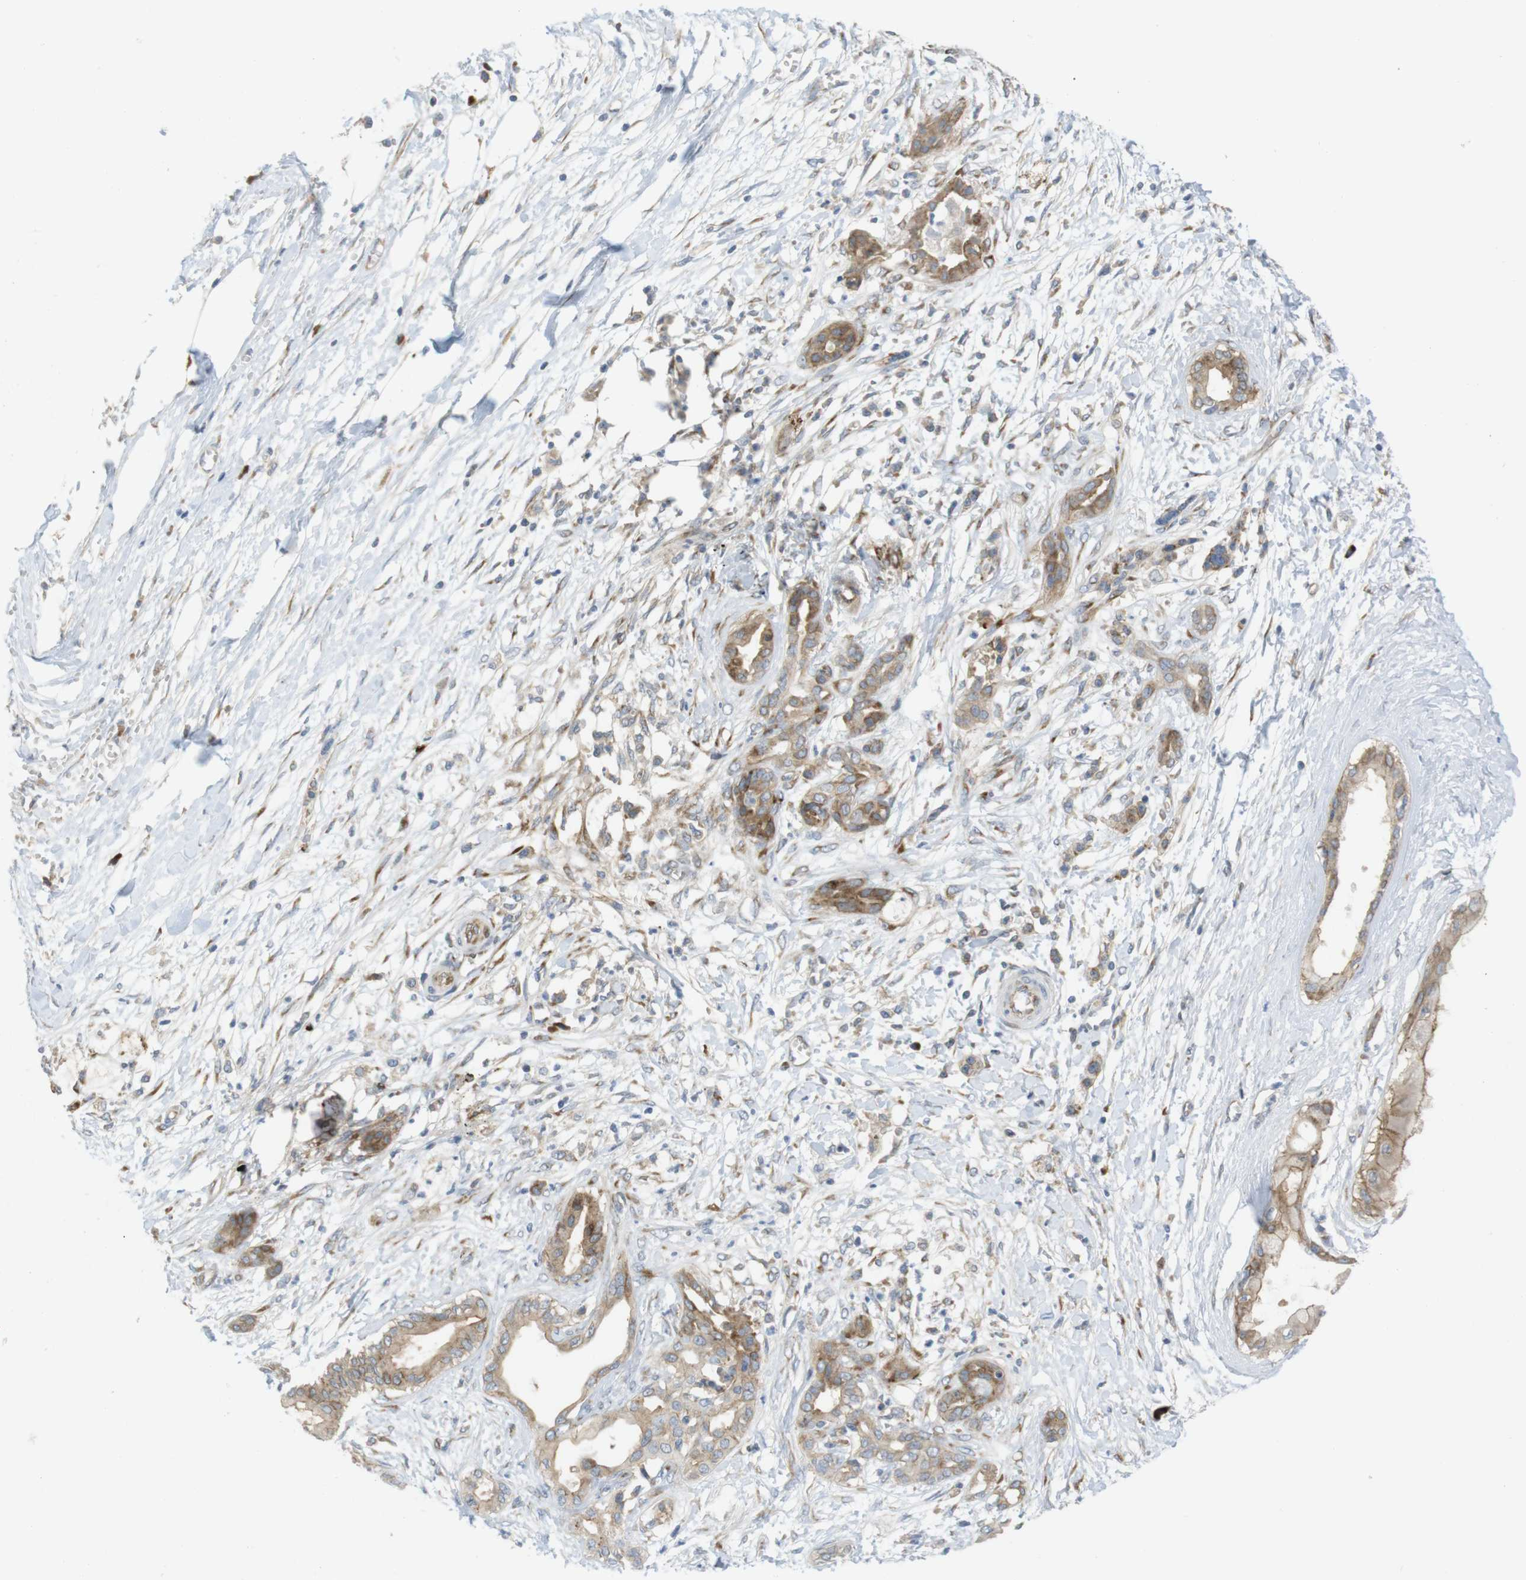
{"staining": {"intensity": "moderate", "quantity": ">75%", "location": "cytoplasmic/membranous"}, "tissue": "pancreatic cancer", "cell_type": "Tumor cells", "image_type": "cancer", "snomed": [{"axis": "morphology", "description": "Adenocarcinoma, NOS"}, {"axis": "topography", "description": "Pancreas"}], "caption": "This is a photomicrograph of IHC staining of pancreatic adenocarcinoma, which shows moderate positivity in the cytoplasmic/membranous of tumor cells.", "gene": "GJC3", "patient": {"sex": "male", "age": 56}}